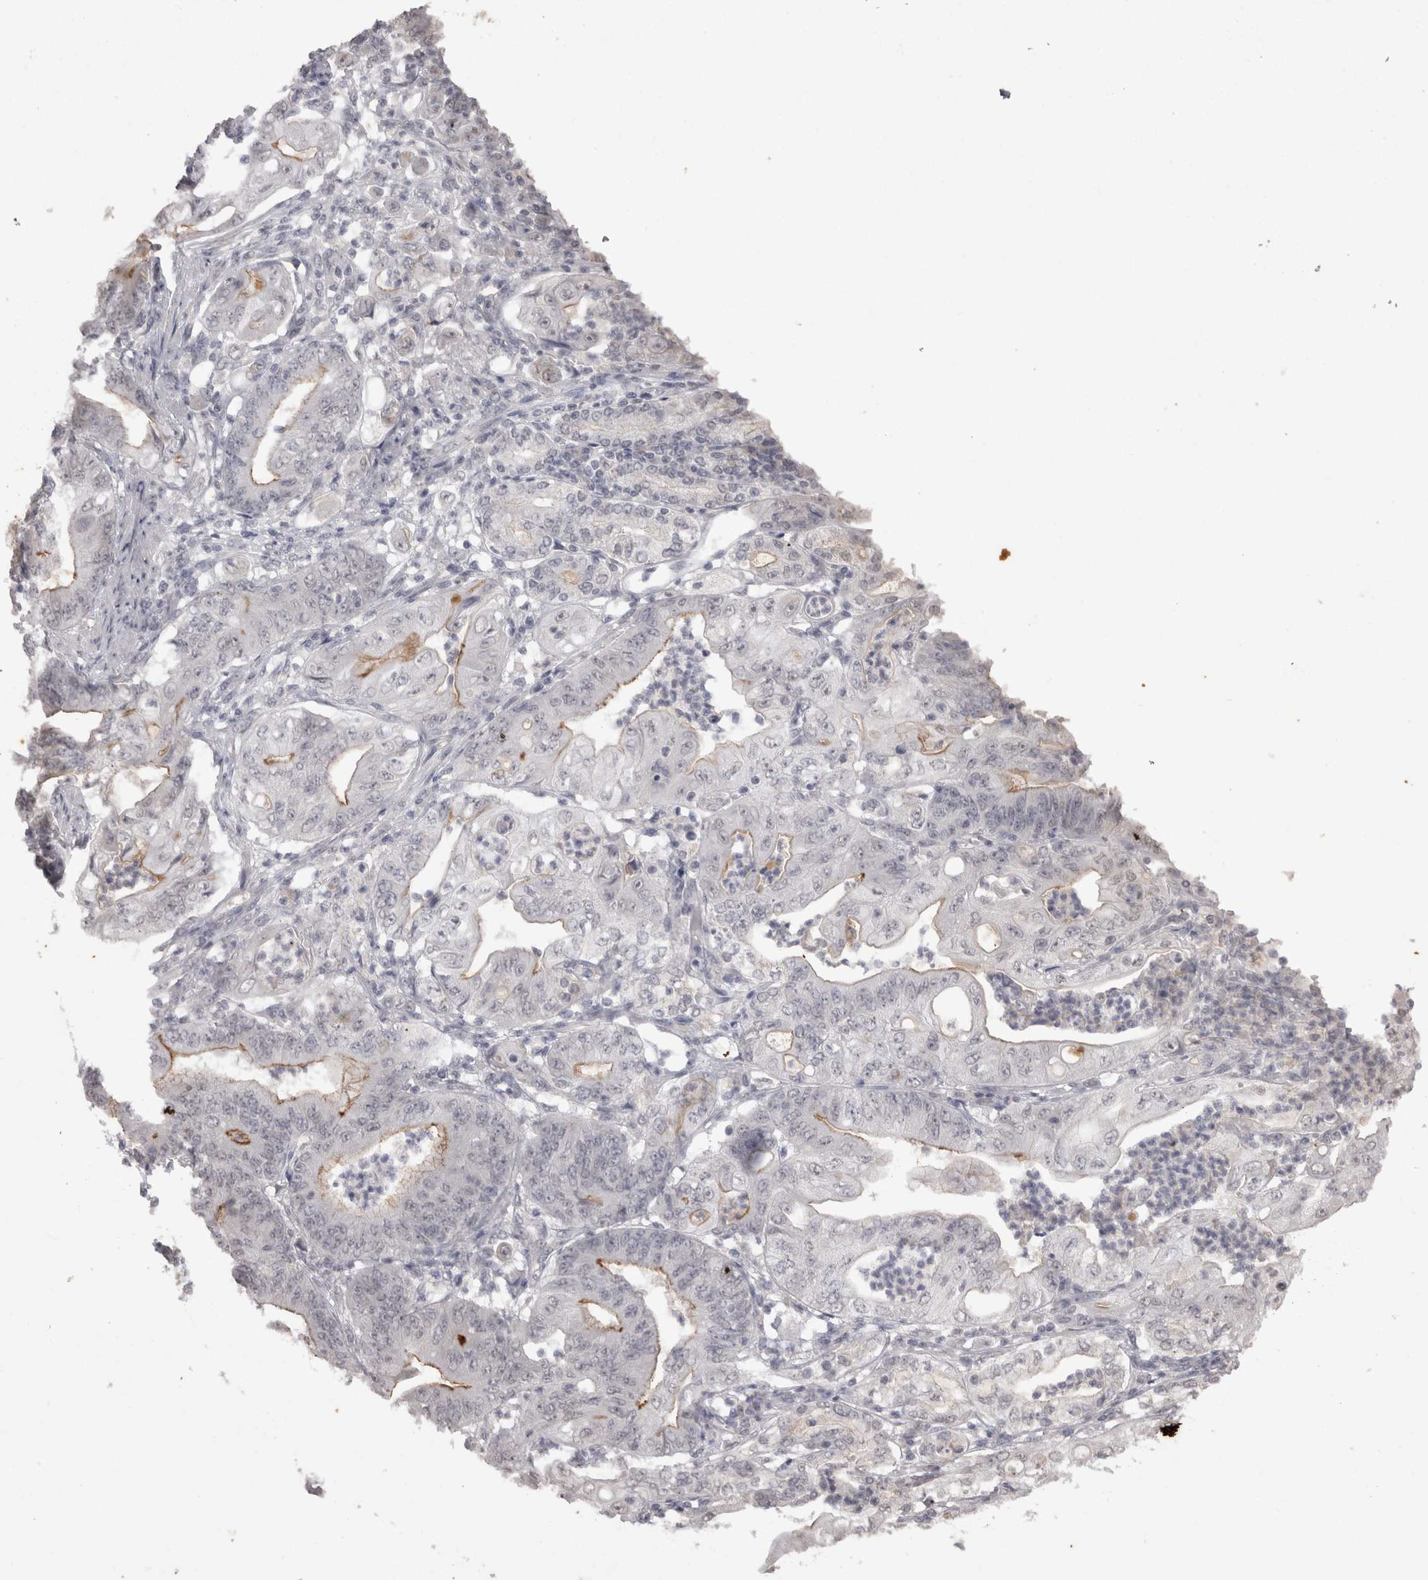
{"staining": {"intensity": "moderate", "quantity": "<25%", "location": "cytoplasmic/membranous"}, "tissue": "stomach cancer", "cell_type": "Tumor cells", "image_type": "cancer", "snomed": [{"axis": "morphology", "description": "Adenocarcinoma, NOS"}, {"axis": "topography", "description": "Stomach"}], "caption": "An image of human adenocarcinoma (stomach) stained for a protein reveals moderate cytoplasmic/membranous brown staining in tumor cells.", "gene": "DDX4", "patient": {"sex": "female", "age": 73}}